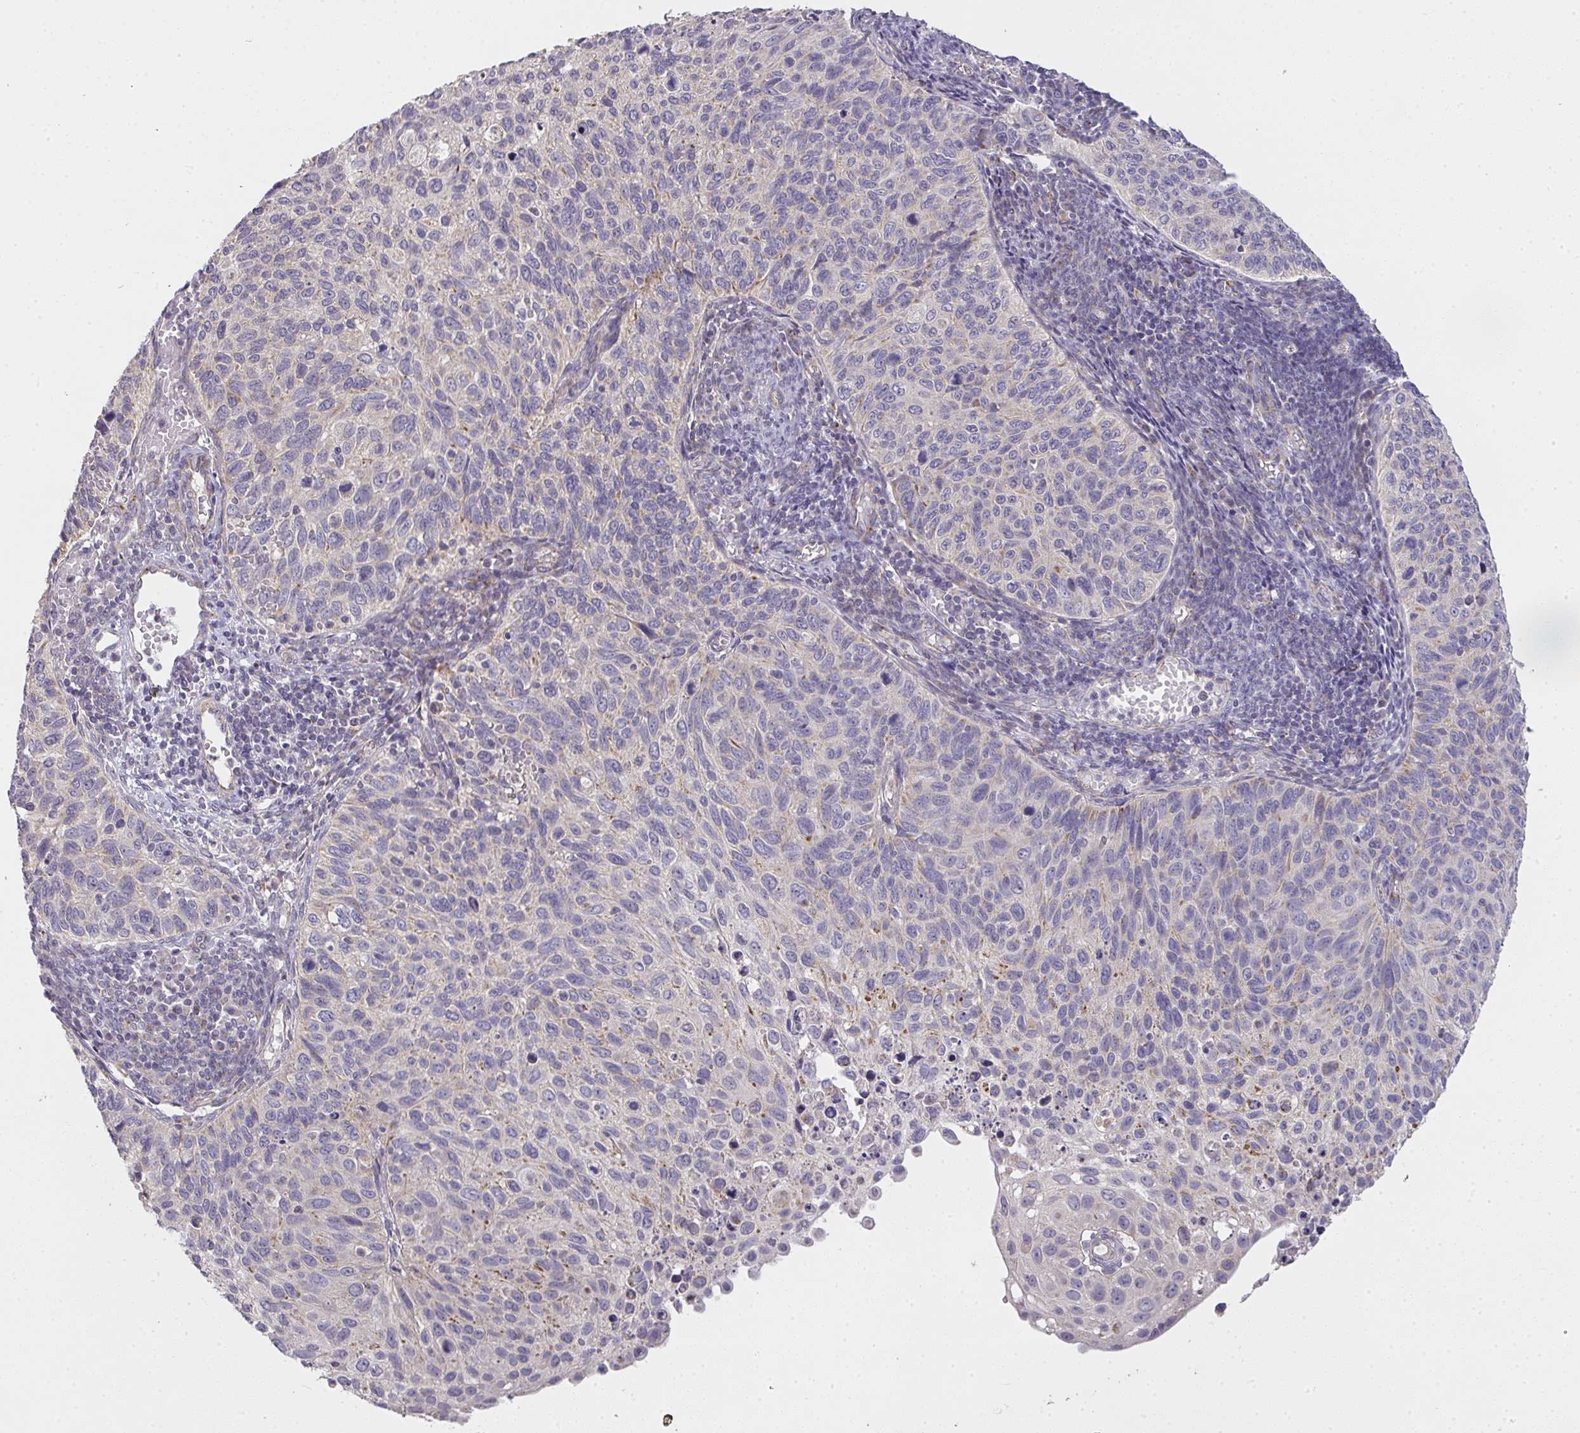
{"staining": {"intensity": "weak", "quantity": "<25%", "location": "cytoplasmic/membranous"}, "tissue": "cervical cancer", "cell_type": "Tumor cells", "image_type": "cancer", "snomed": [{"axis": "morphology", "description": "Squamous cell carcinoma, NOS"}, {"axis": "topography", "description": "Cervix"}], "caption": "IHC of cervical cancer (squamous cell carcinoma) exhibits no staining in tumor cells. The staining was performed using DAB (3,3'-diaminobenzidine) to visualize the protein expression in brown, while the nuclei were stained in blue with hematoxylin (Magnification: 20x).", "gene": "TMEM219", "patient": {"sex": "female", "age": 70}}